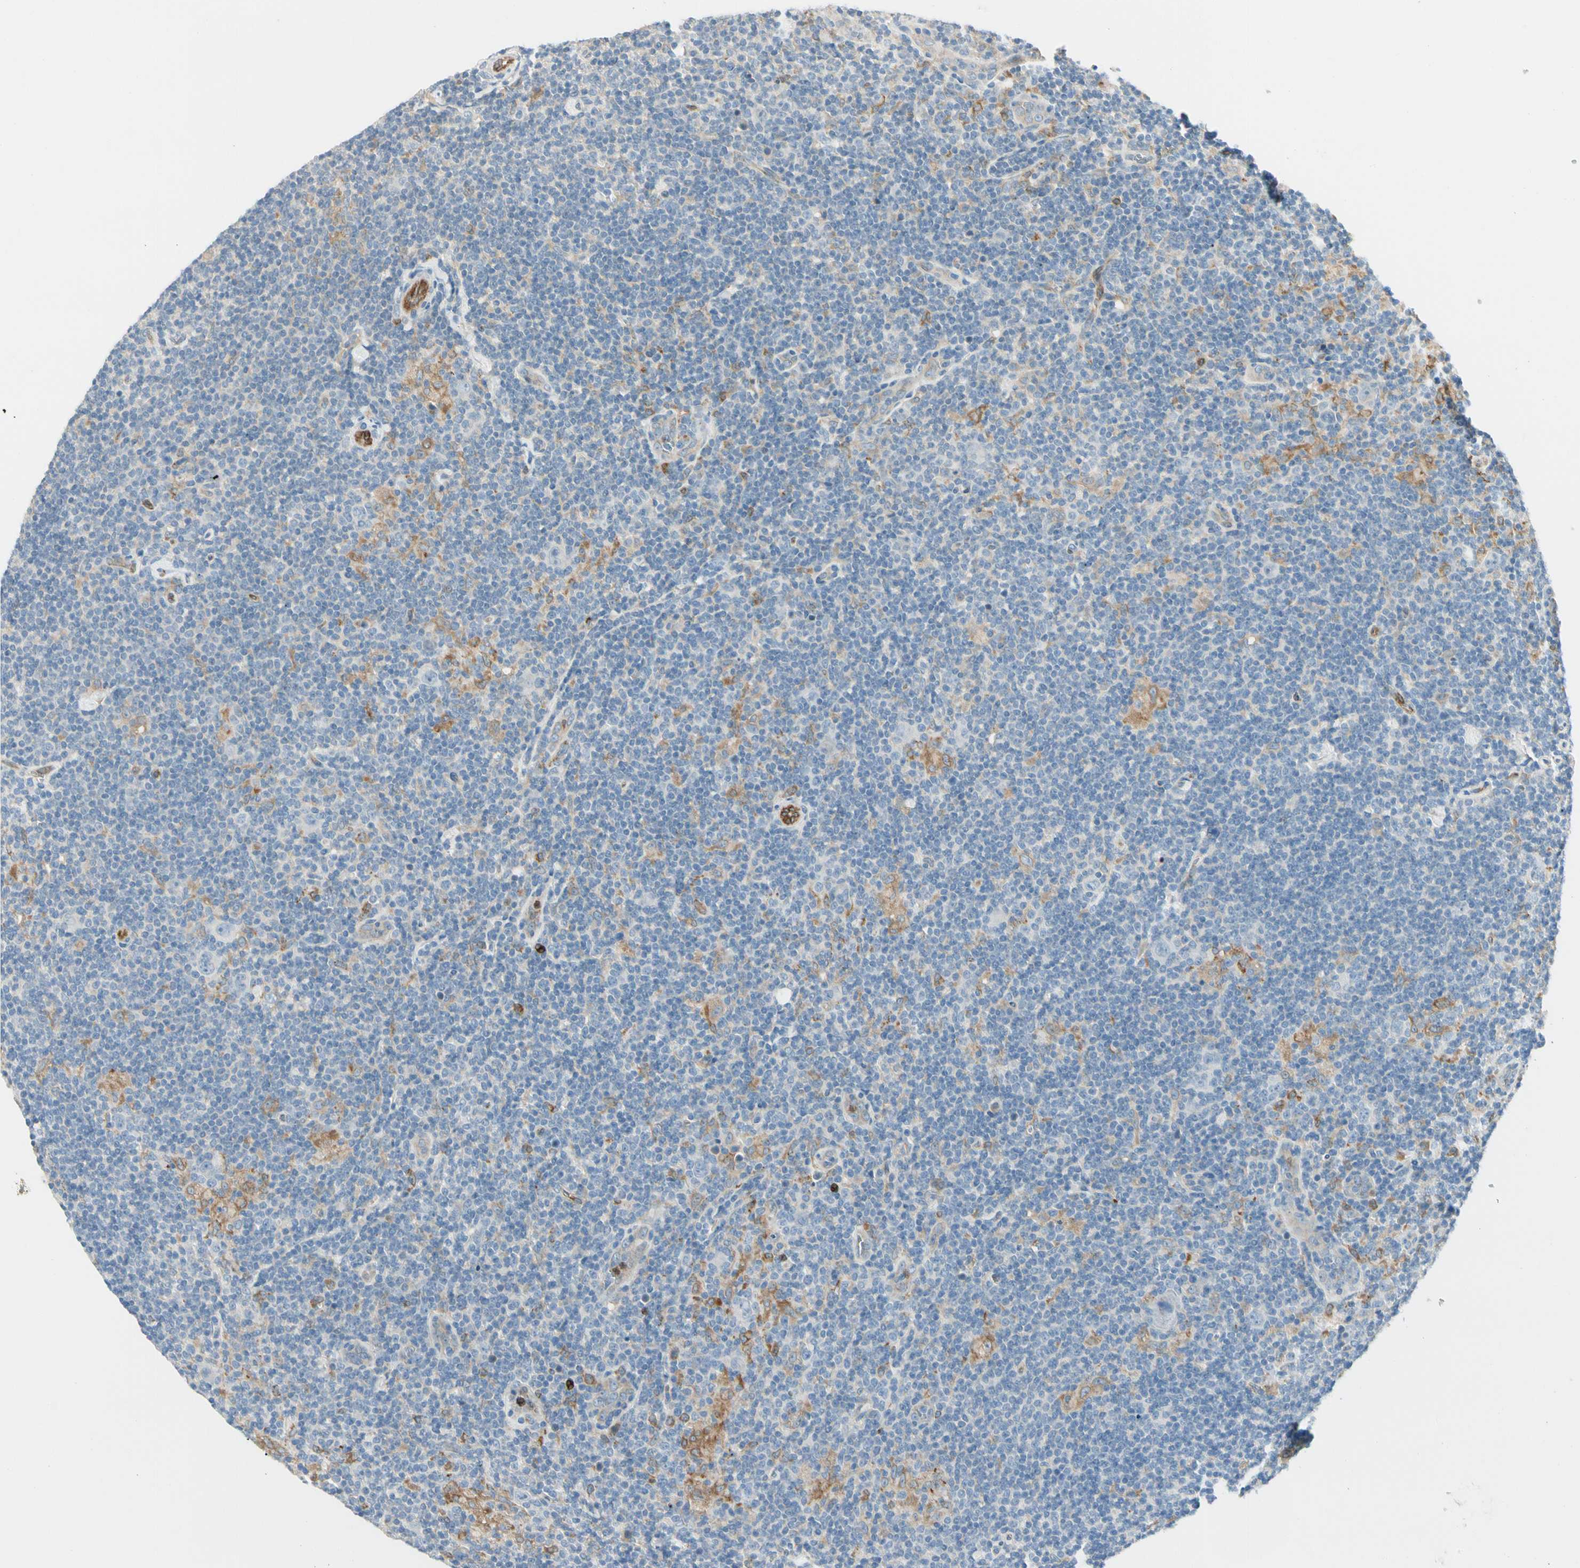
{"staining": {"intensity": "negative", "quantity": "none", "location": "none"}, "tissue": "lymphoma", "cell_type": "Tumor cells", "image_type": "cancer", "snomed": [{"axis": "morphology", "description": "Hodgkin's disease, NOS"}, {"axis": "topography", "description": "Lymph node"}], "caption": "Histopathology image shows no protein expression in tumor cells of Hodgkin's disease tissue.", "gene": "LPCAT2", "patient": {"sex": "female", "age": 57}}